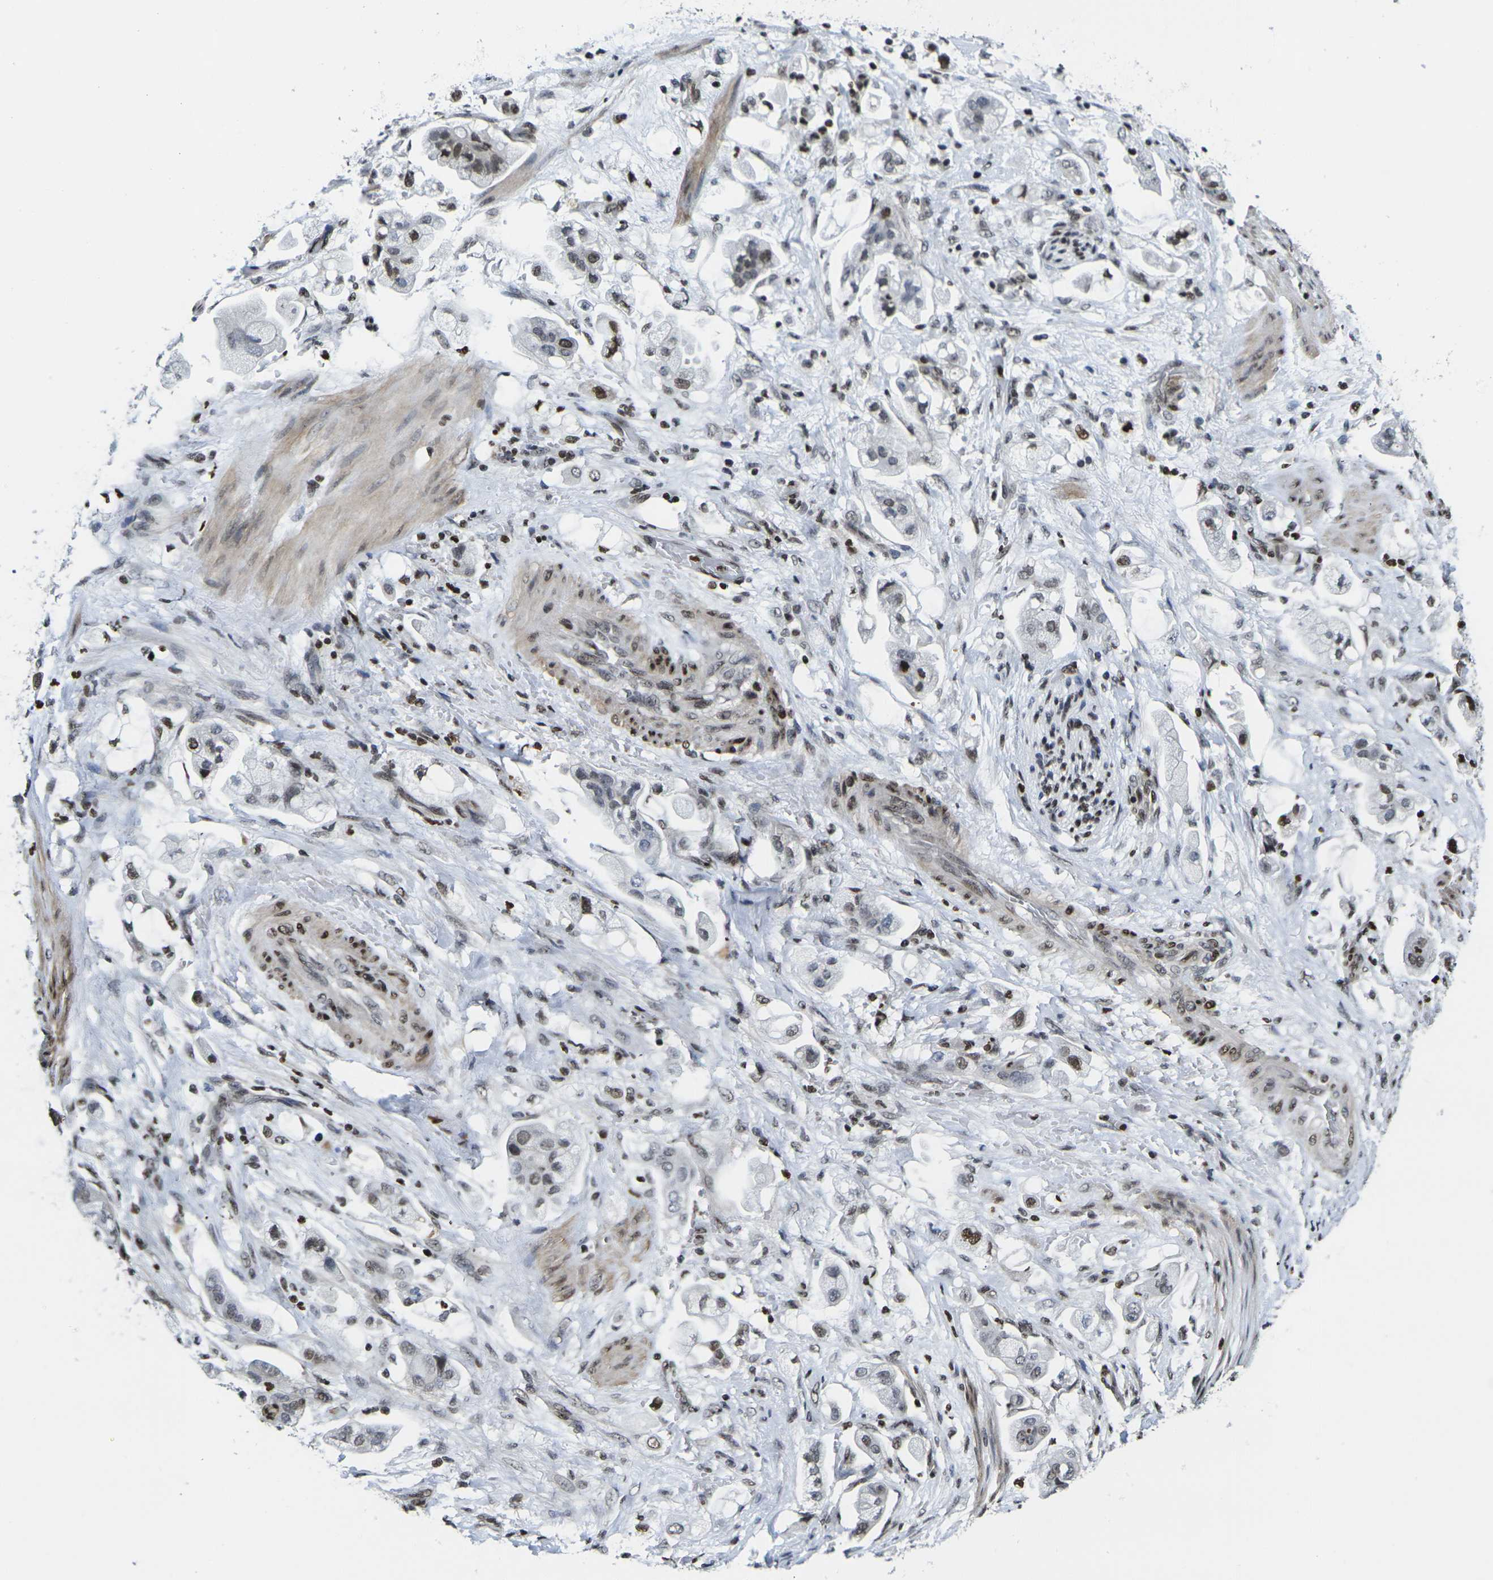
{"staining": {"intensity": "weak", "quantity": "25%-75%", "location": "nuclear"}, "tissue": "stomach cancer", "cell_type": "Tumor cells", "image_type": "cancer", "snomed": [{"axis": "morphology", "description": "Adenocarcinoma, NOS"}, {"axis": "topography", "description": "Stomach"}], "caption": "Stomach adenocarcinoma stained for a protein (brown) shows weak nuclear positive expression in about 25%-75% of tumor cells.", "gene": "H1-10", "patient": {"sex": "male", "age": 62}}